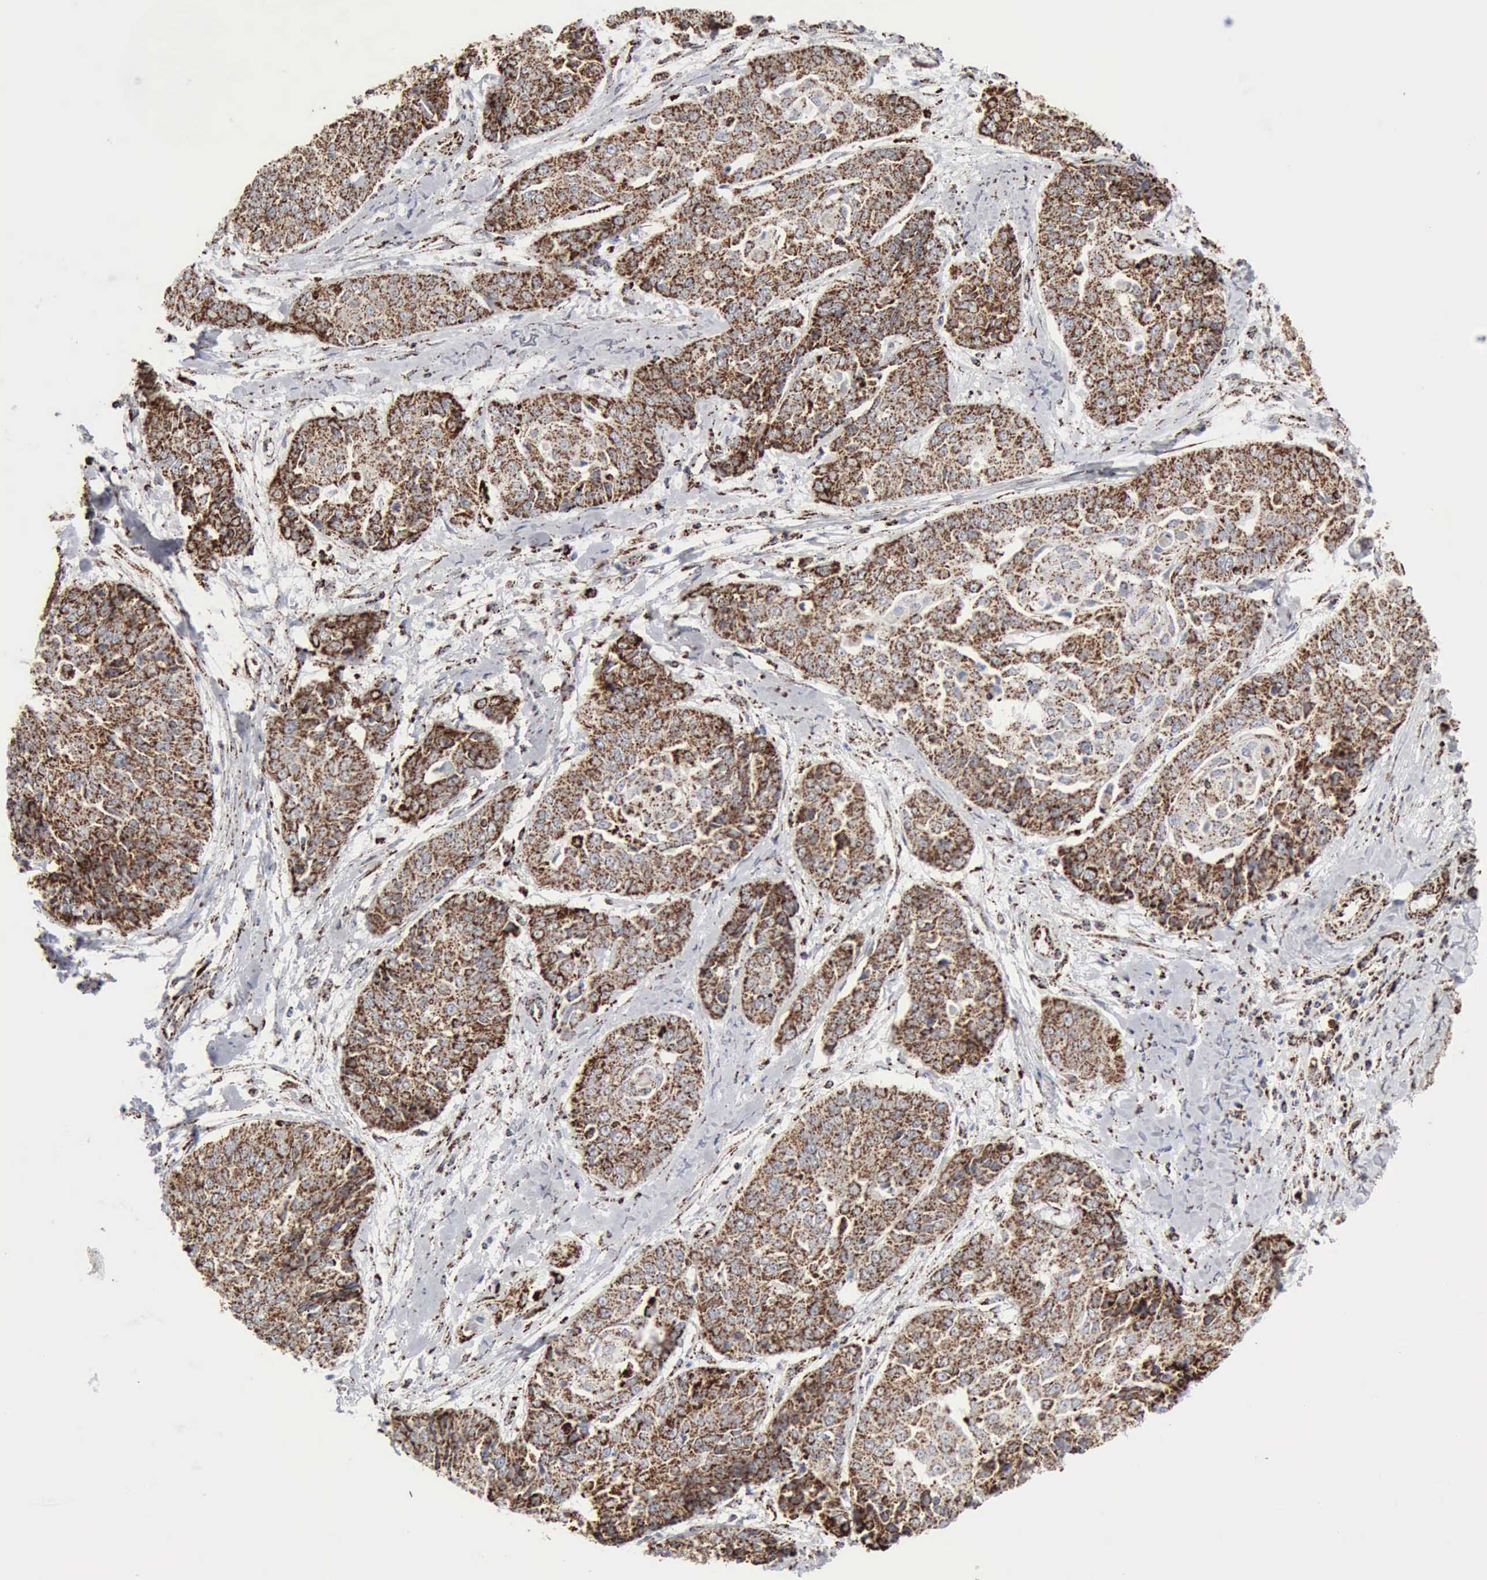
{"staining": {"intensity": "strong", "quantity": ">75%", "location": "cytoplasmic/membranous"}, "tissue": "cervical cancer", "cell_type": "Tumor cells", "image_type": "cancer", "snomed": [{"axis": "morphology", "description": "Squamous cell carcinoma, NOS"}, {"axis": "topography", "description": "Cervix"}], "caption": "Immunohistochemical staining of cervical cancer (squamous cell carcinoma) shows high levels of strong cytoplasmic/membranous expression in about >75% of tumor cells.", "gene": "ACO2", "patient": {"sex": "female", "age": 64}}